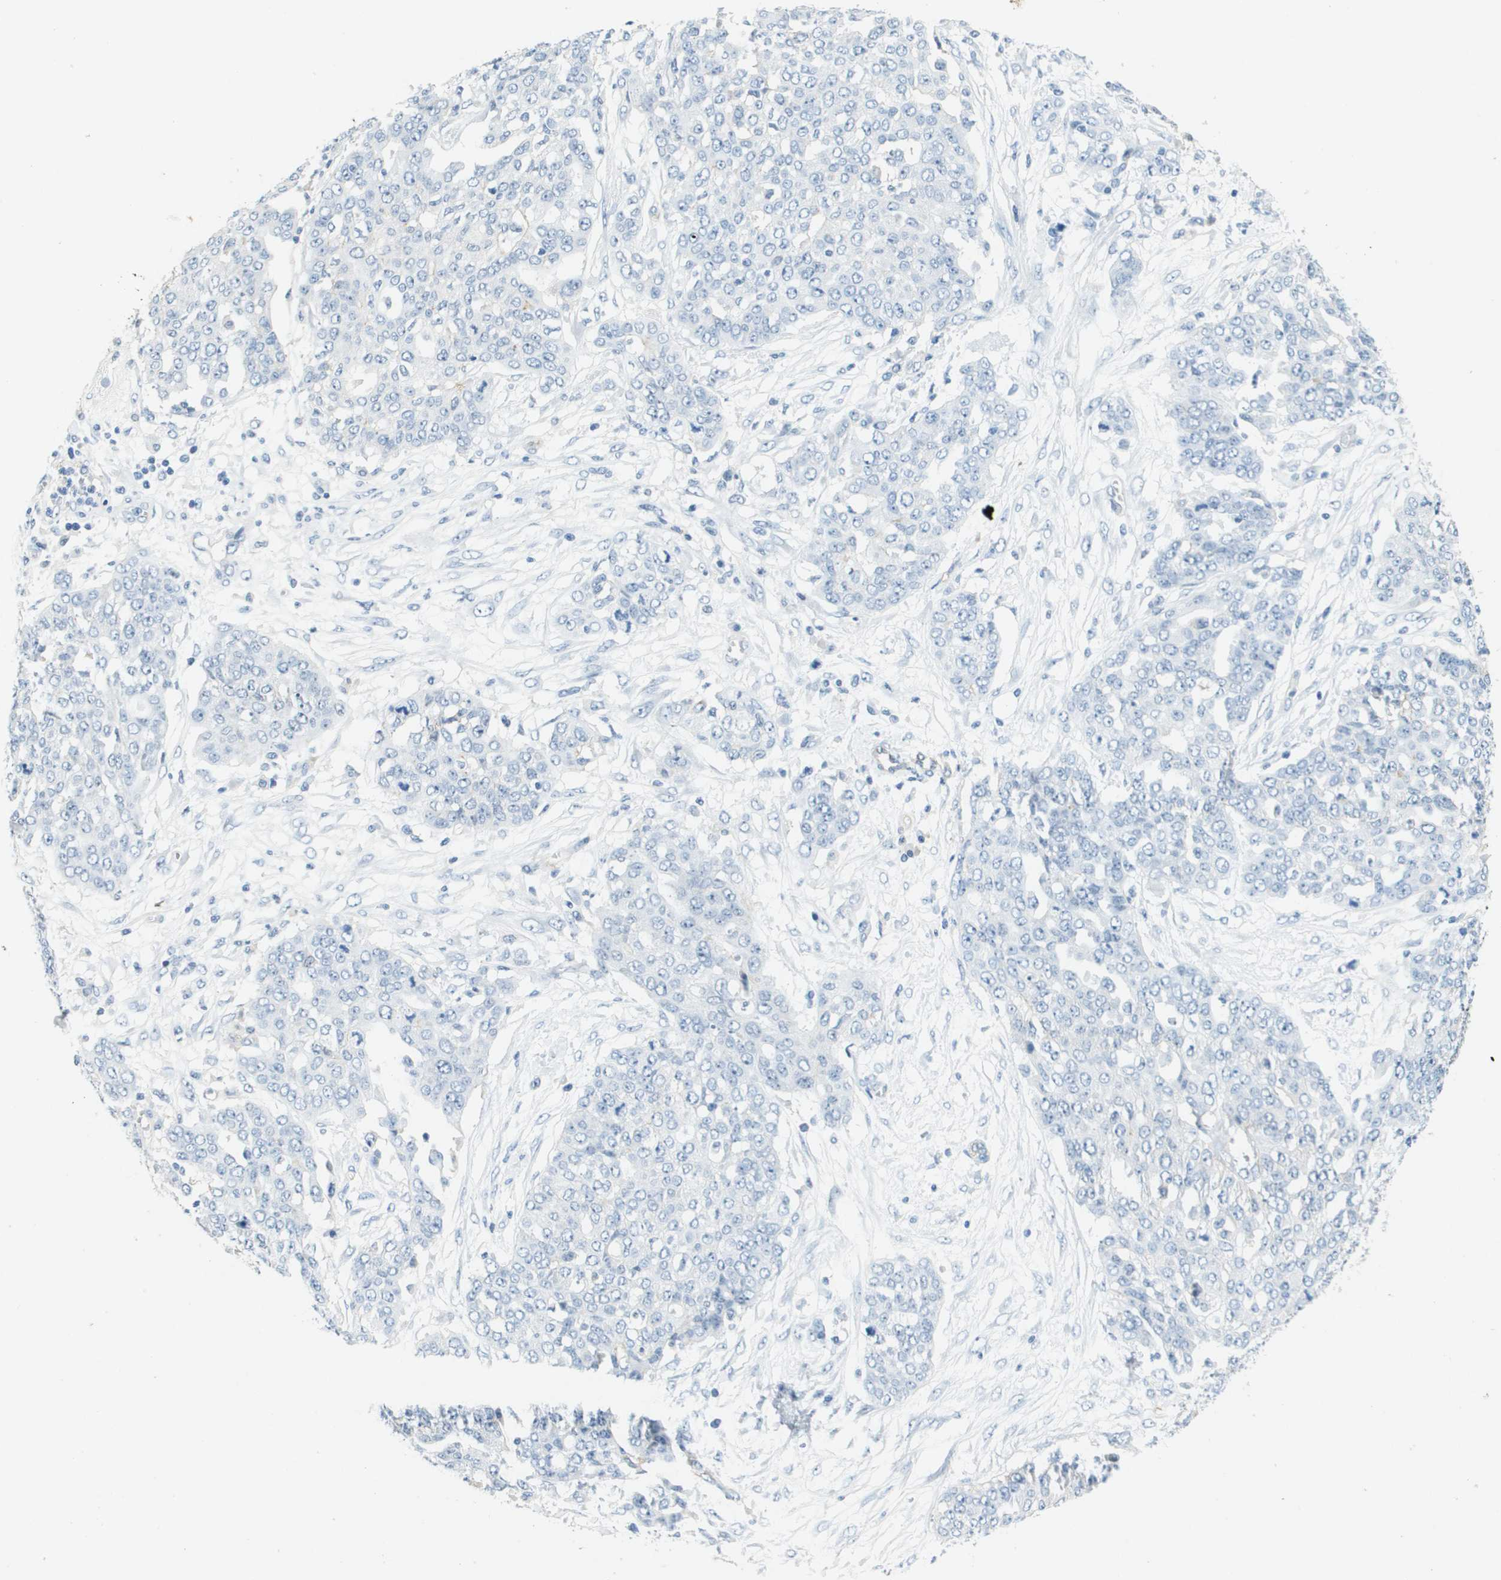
{"staining": {"intensity": "negative", "quantity": "none", "location": "none"}, "tissue": "ovarian cancer", "cell_type": "Tumor cells", "image_type": "cancer", "snomed": [{"axis": "morphology", "description": "Cystadenocarcinoma, serous, NOS"}, {"axis": "topography", "description": "Soft tissue"}, {"axis": "topography", "description": "Ovary"}], "caption": "An image of human ovarian cancer is negative for staining in tumor cells.", "gene": "ITGA6", "patient": {"sex": "female", "age": 57}}